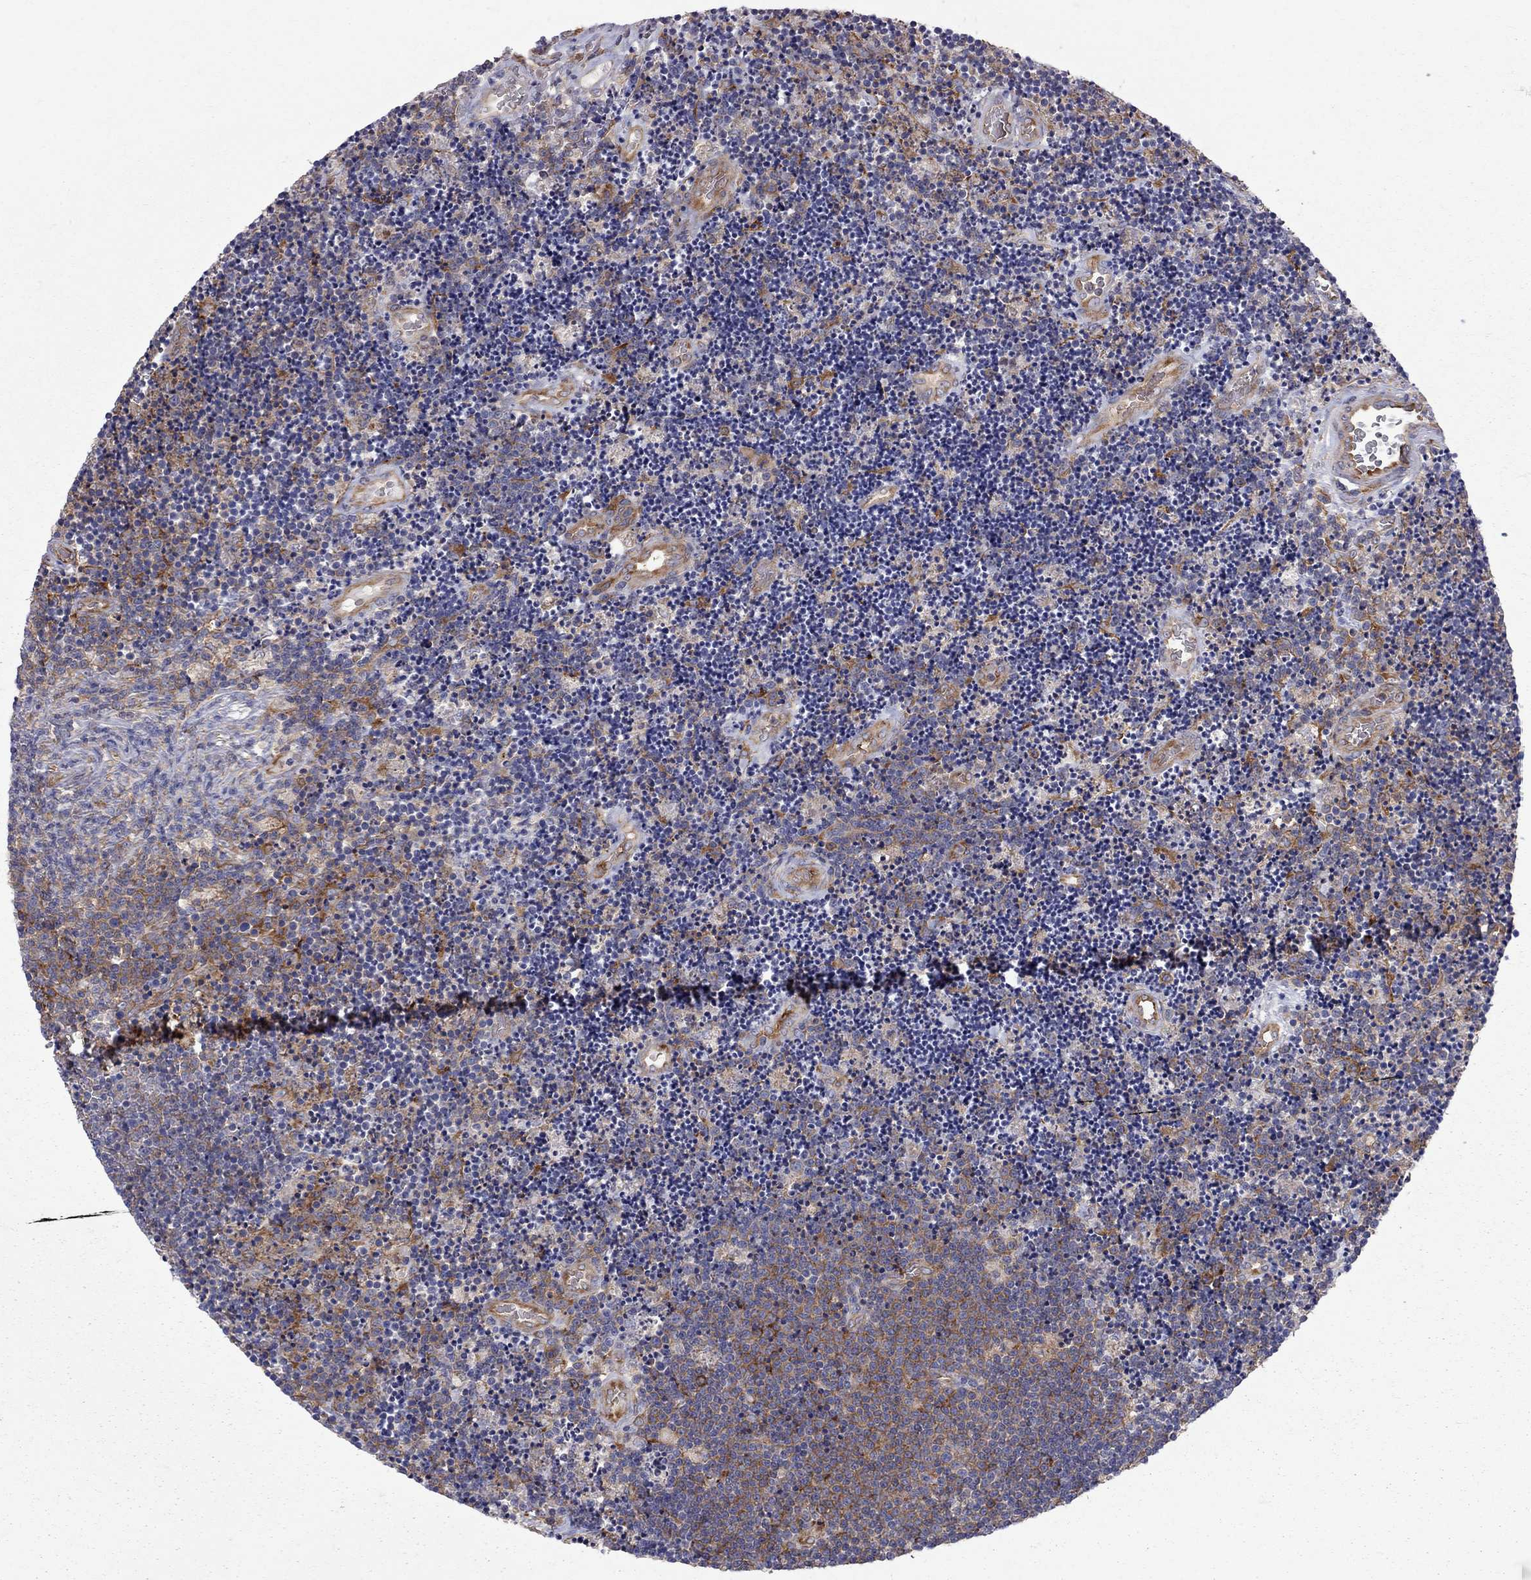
{"staining": {"intensity": "strong", "quantity": "25%-75%", "location": "cytoplasmic/membranous"}, "tissue": "lymphoma", "cell_type": "Tumor cells", "image_type": "cancer", "snomed": [{"axis": "morphology", "description": "Malignant lymphoma, non-Hodgkin's type, Low grade"}, {"axis": "topography", "description": "Brain"}], "caption": "Immunohistochemical staining of human low-grade malignant lymphoma, non-Hodgkin's type shows strong cytoplasmic/membranous protein positivity in about 25%-75% of tumor cells.", "gene": "EIF4E3", "patient": {"sex": "female", "age": 66}}